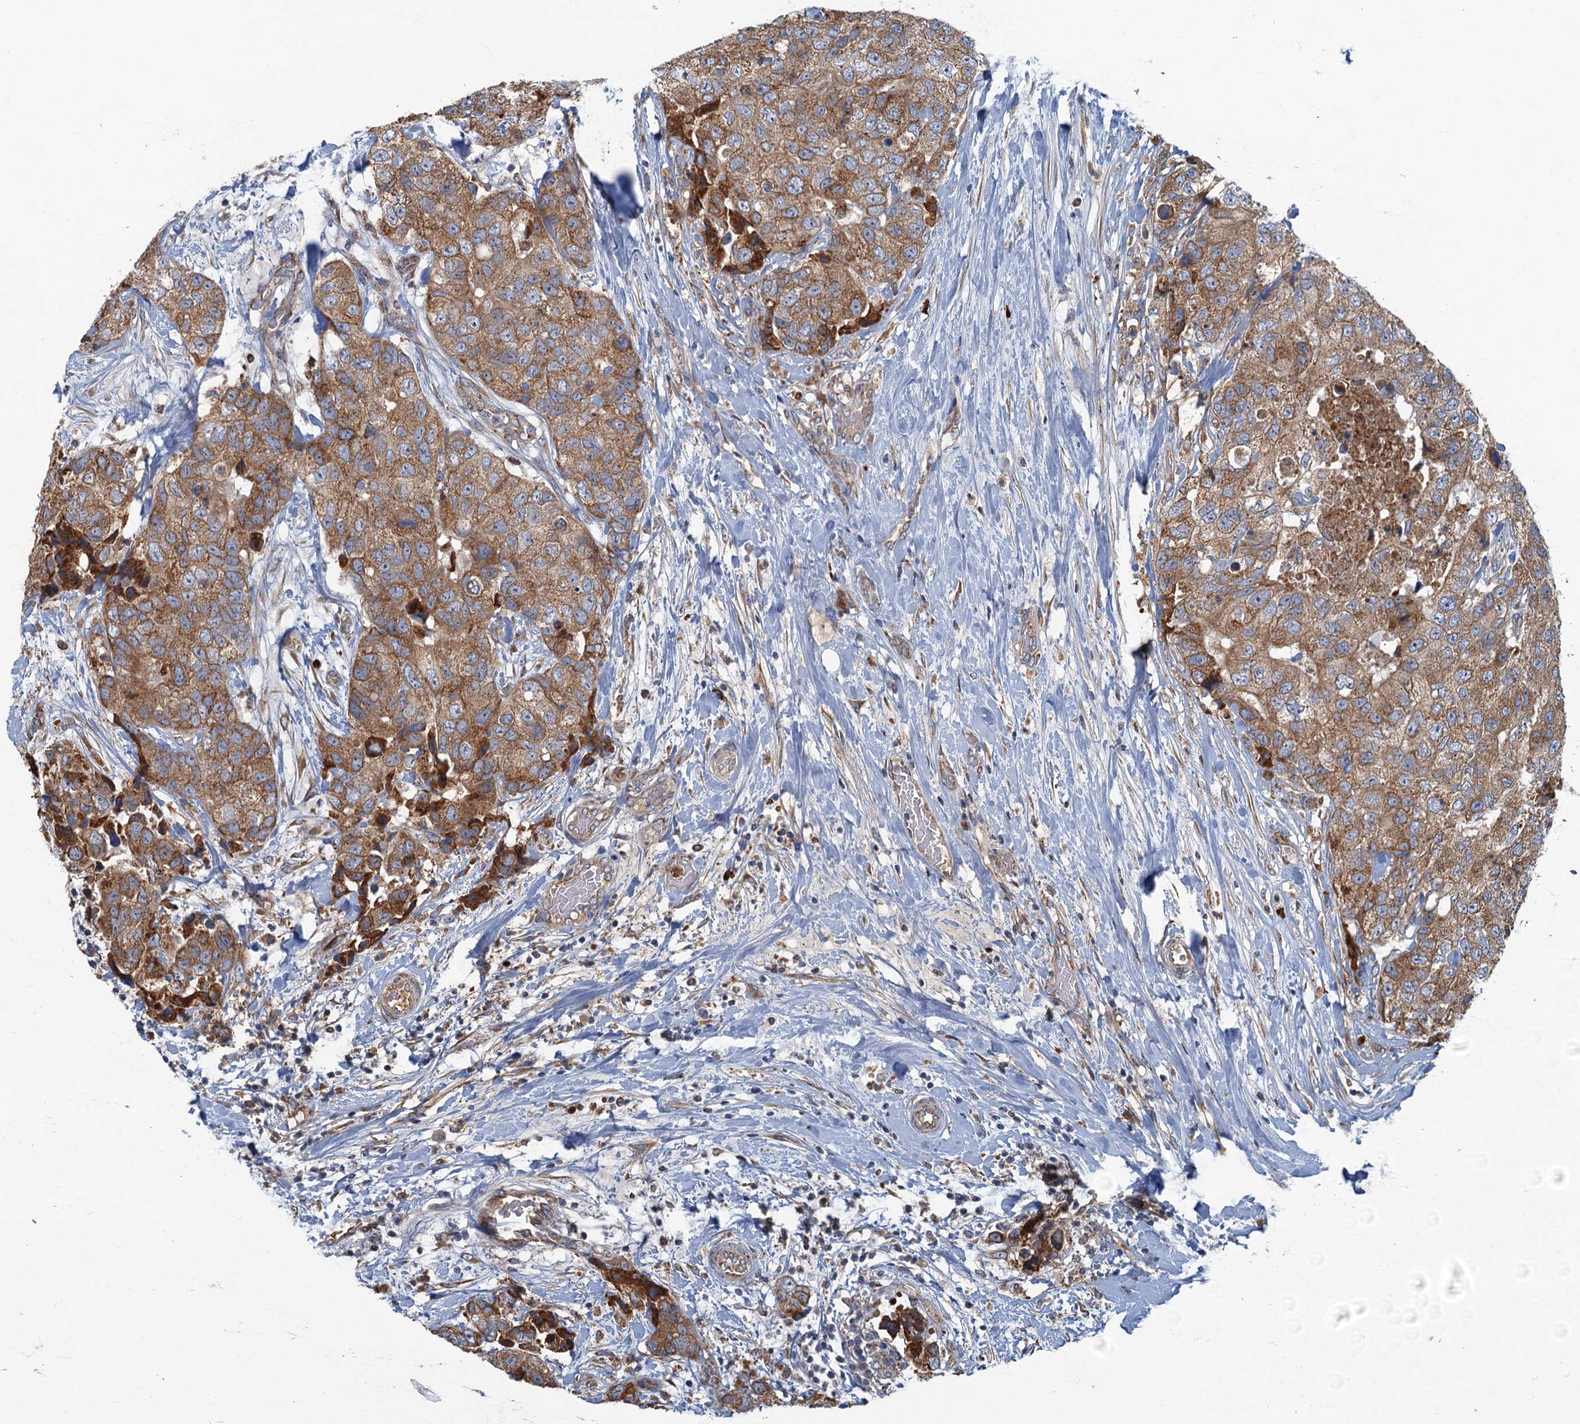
{"staining": {"intensity": "moderate", "quantity": ">75%", "location": "cytoplasmic/membranous"}, "tissue": "breast cancer", "cell_type": "Tumor cells", "image_type": "cancer", "snomed": [{"axis": "morphology", "description": "Duct carcinoma"}, {"axis": "topography", "description": "Breast"}], "caption": "The immunohistochemical stain shows moderate cytoplasmic/membranous positivity in tumor cells of intraductal carcinoma (breast) tissue.", "gene": "SPDYC", "patient": {"sex": "female", "age": 62}}